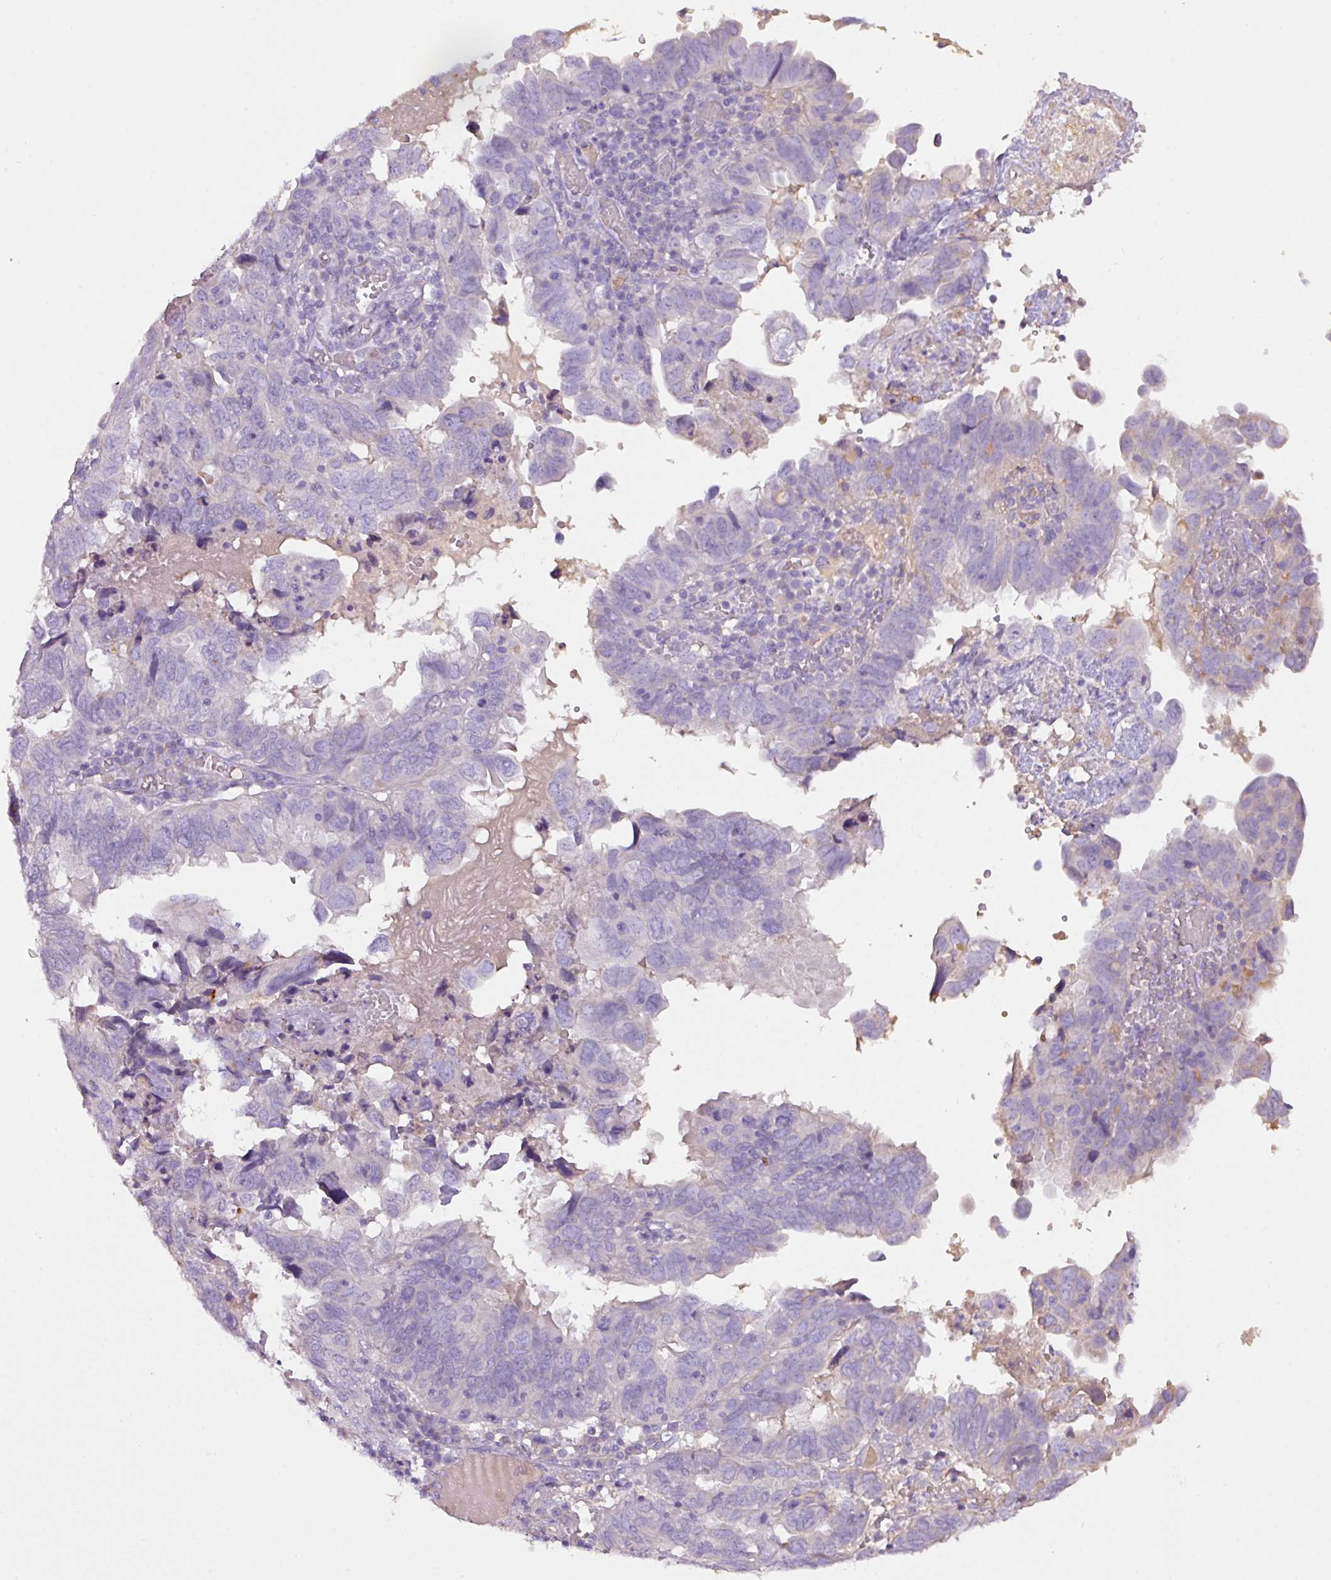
{"staining": {"intensity": "negative", "quantity": "none", "location": "none"}, "tissue": "endometrial cancer", "cell_type": "Tumor cells", "image_type": "cancer", "snomed": [{"axis": "morphology", "description": "Adenocarcinoma, NOS"}, {"axis": "topography", "description": "Uterus"}], "caption": "Immunohistochemistry of human adenocarcinoma (endometrial) displays no staining in tumor cells. (Brightfield microscopy of DAB (3,3'-diaminobenzidine) immunohistochemistry at high magnification).", "gene": "OR6C6", "patient": {"sex": "female", "age": 77}}